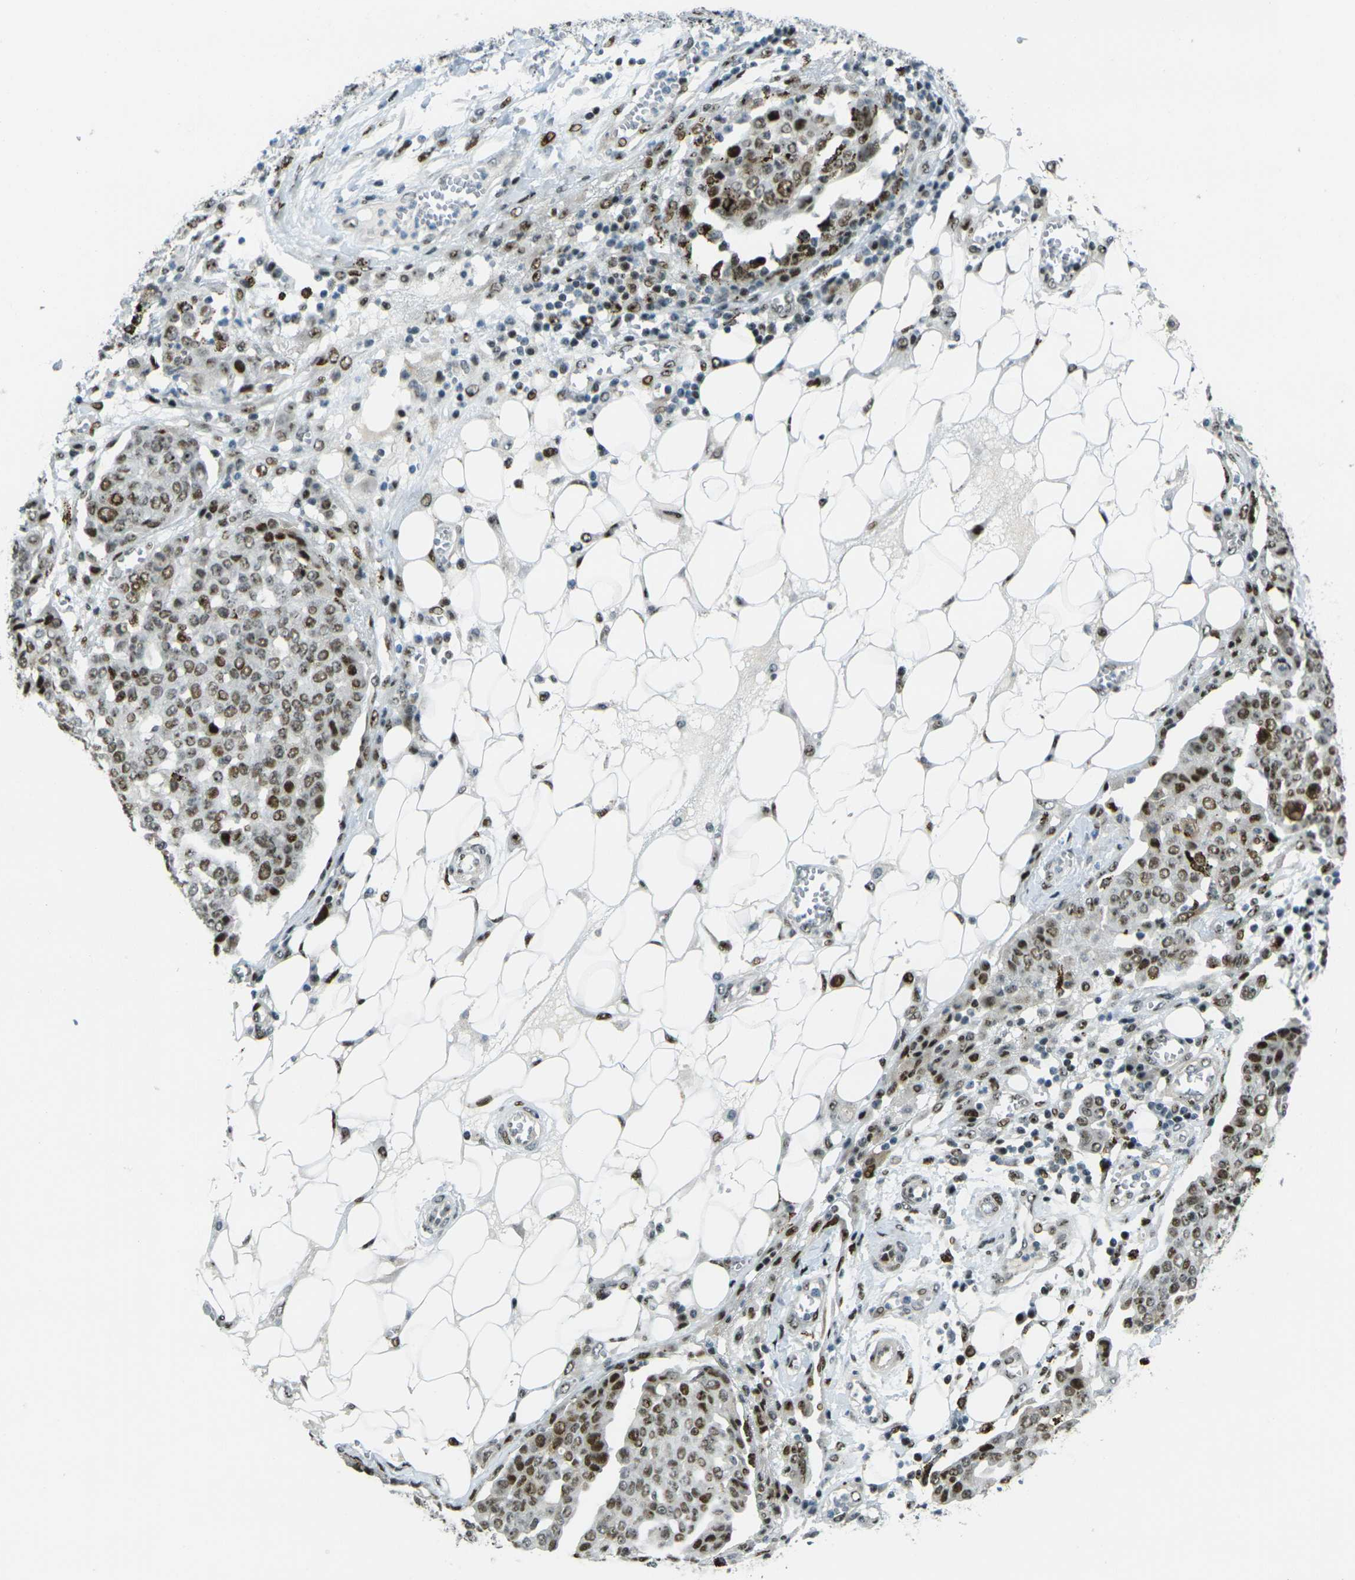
{"staining": {"intensity": "strong", "quantity": ">75%", "location": "nuclear"}, "tissue": "ovarian cancer", "cell_type": "Tumor cells", "image_type": "cancer", "snomed": [{"axis": "morphology", "description": "Cystadenocarcinoma, serous, NOS"}, {"axis": "topography", "description": "Soft tissue"}, {"axis": "topography", "description": "Ovary"}], "caption": "Ovarian serous cystadenocarcinoma tissue reveals strong nuclear expression in about >75% of tumor cells, visualized by immunohistochemistry.", "gene": "UBE2C", "patient": {"sex": "female", "age": 57}}